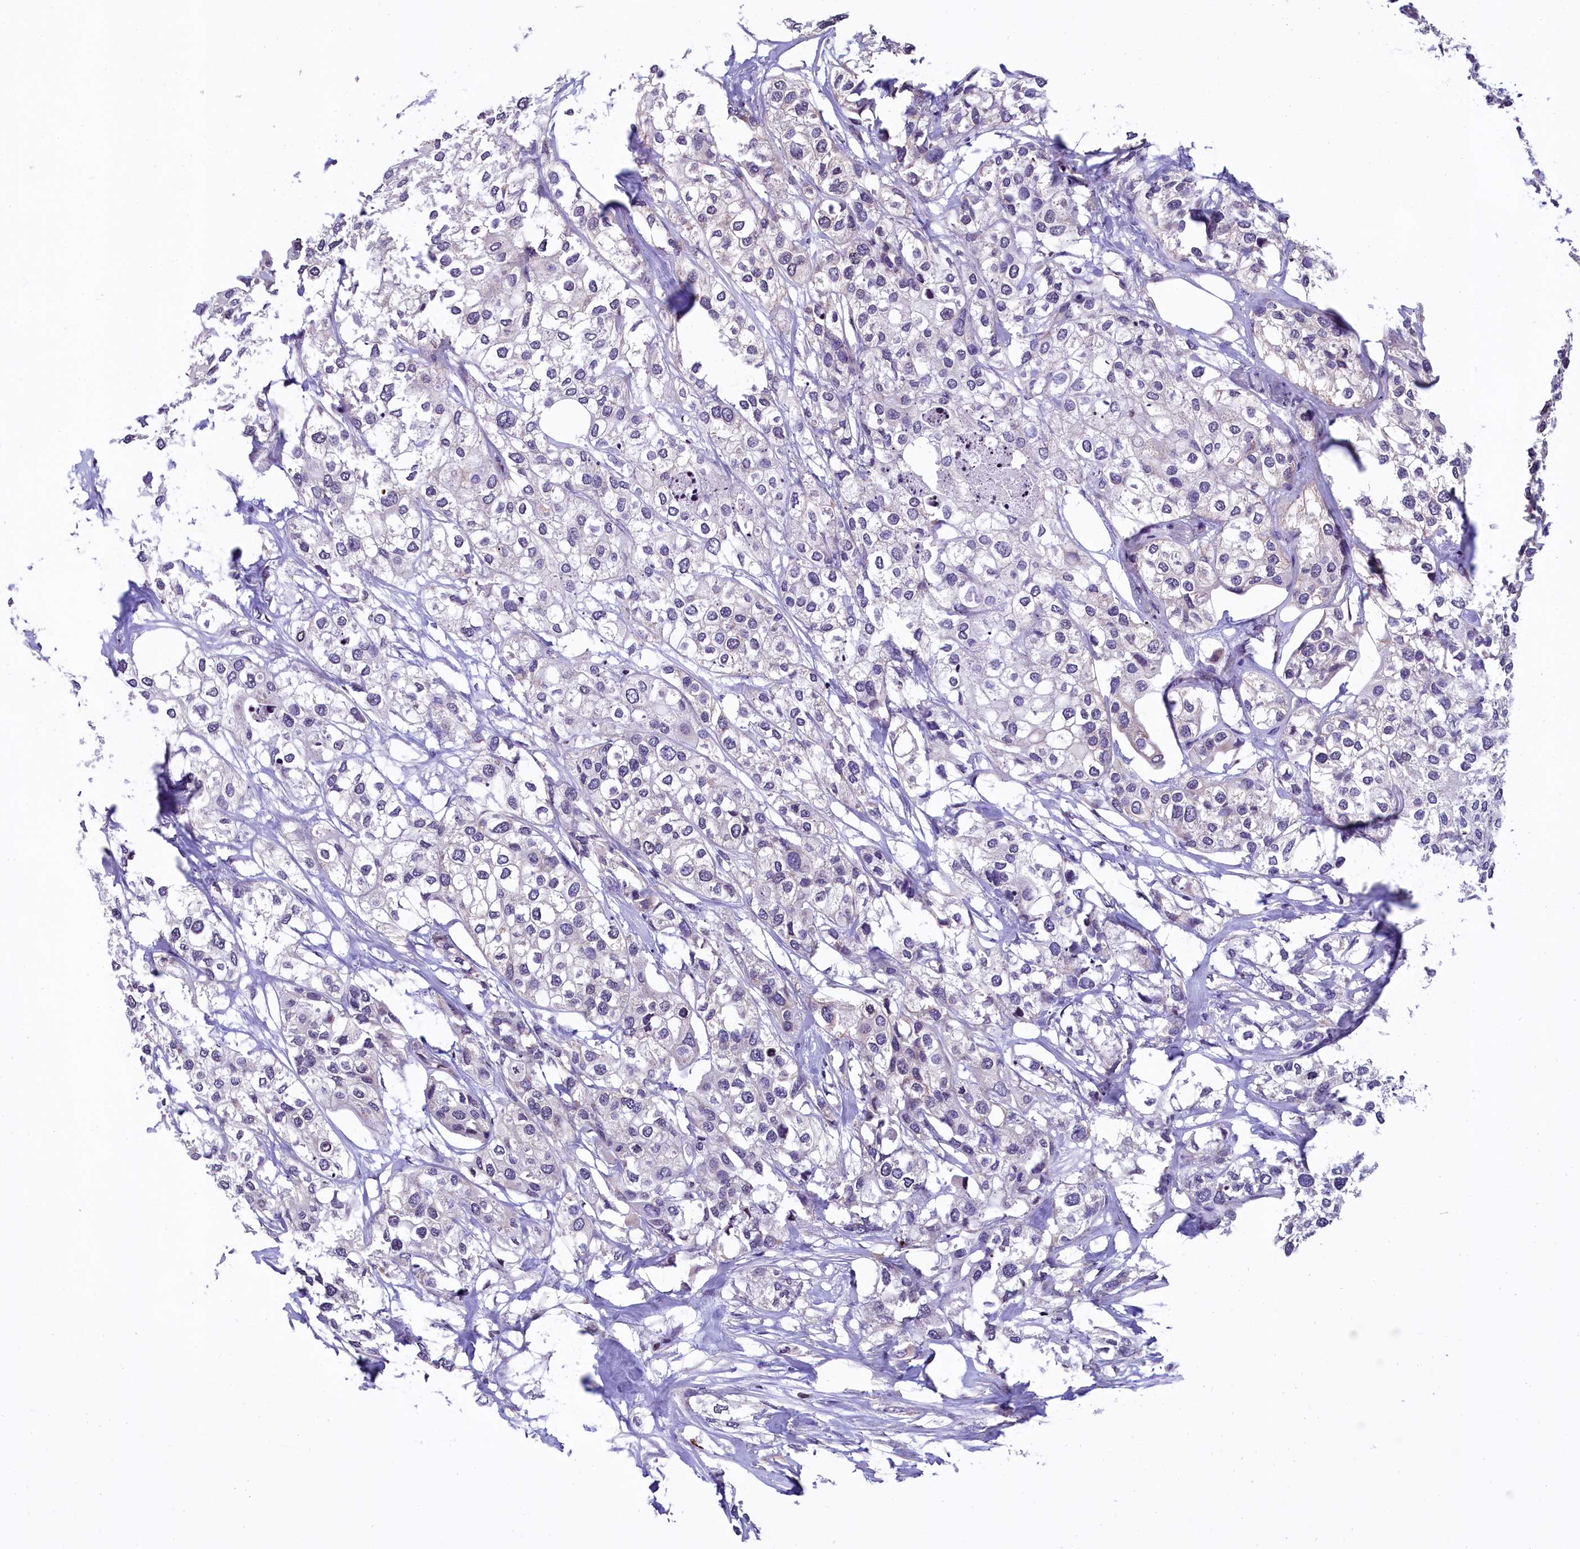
{"staining": {"intensity": "negative", "quantity": "none", "location": "none"}, "tissue": "urothelial cancer", "cell_type": "Tumor cells", "image_type": "cancer", "snomed": [{"axis": "morphology", "description": "Urothelial carcinoma, High grade"}, {"axis": "topography", "description": "Urinary bladder"}], "caption": "Urothelial cancer stained for a protein using immunohistochemistry (IHC) displays no expression tumor cells.", "gene": "ZNF2", "patient": {"sex": "male", "age": 64}}